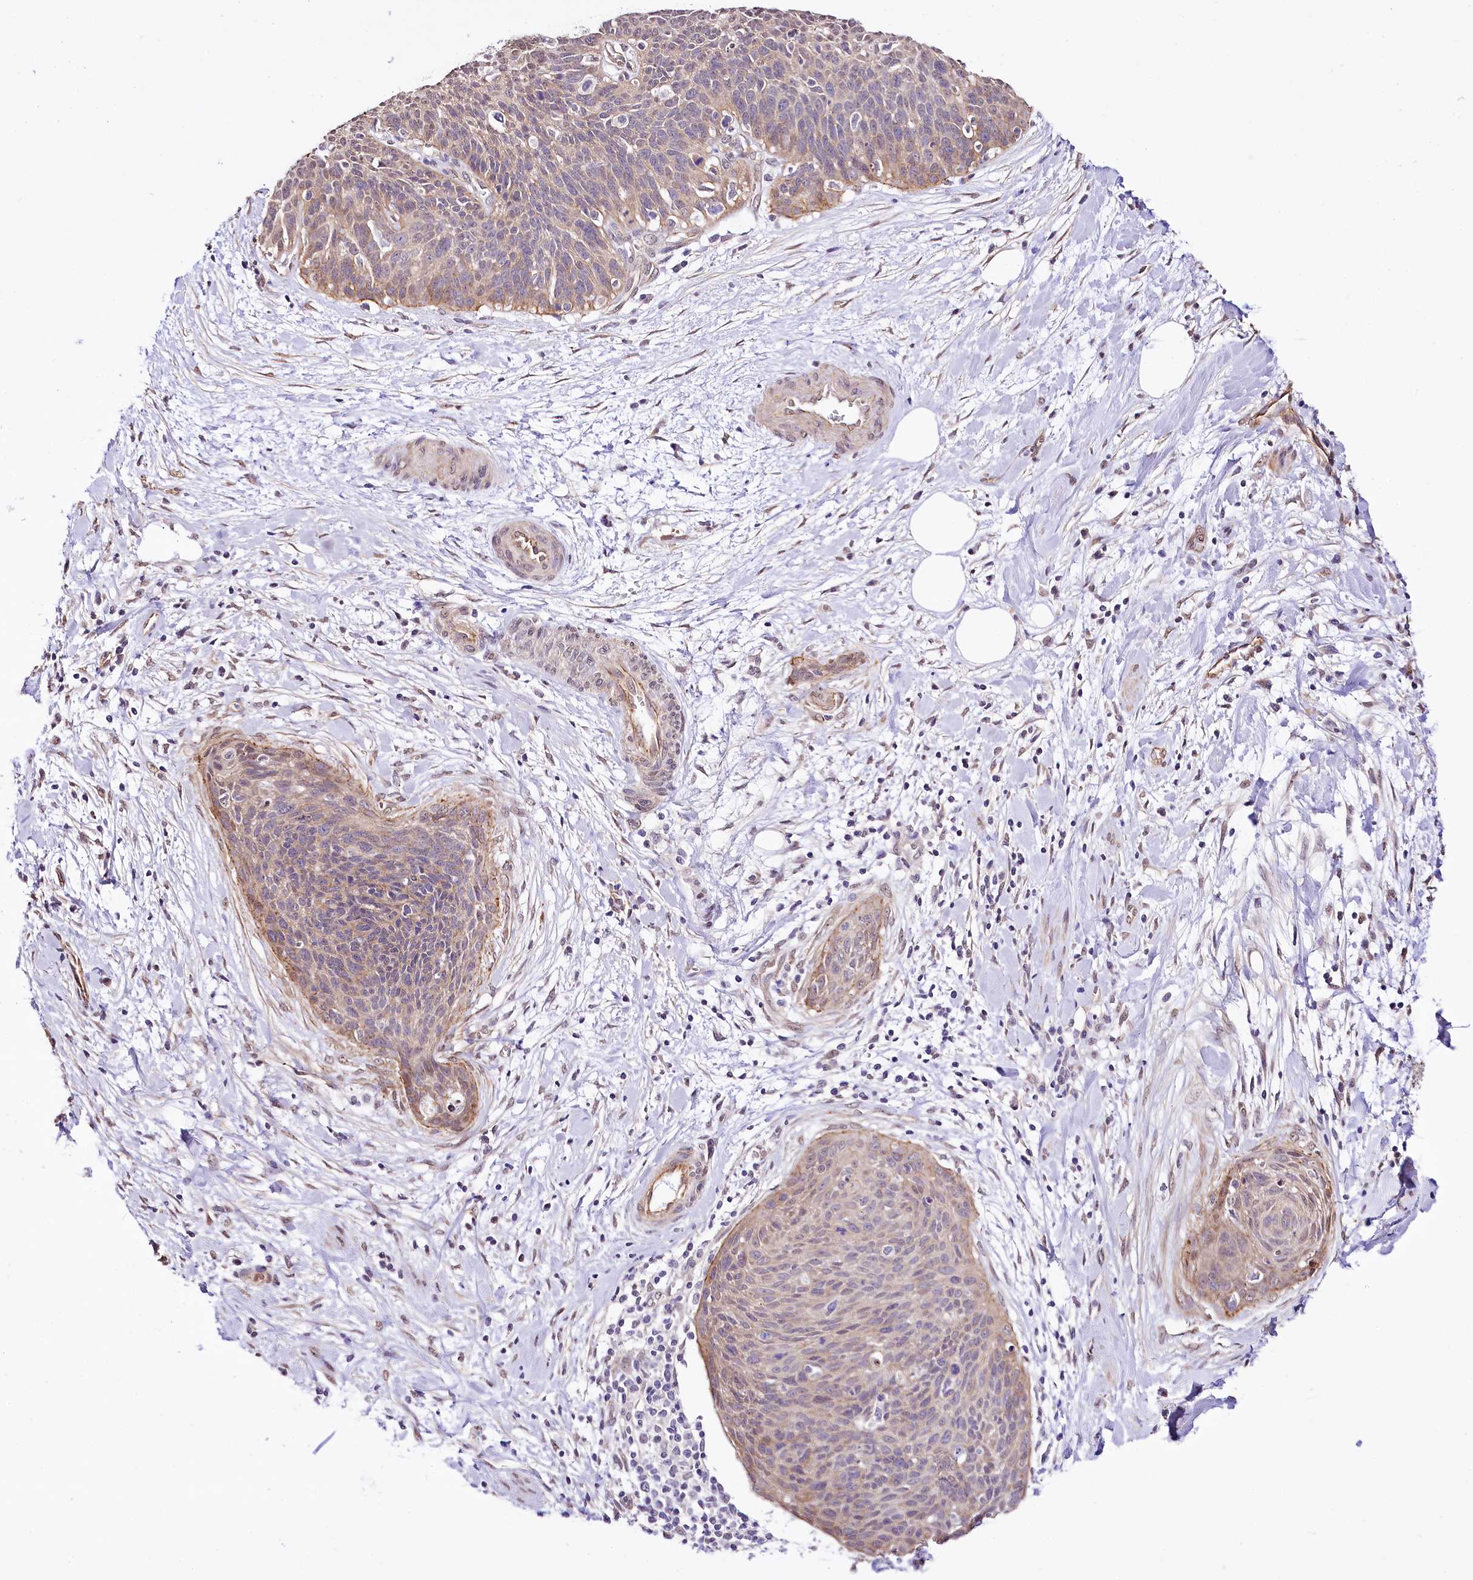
{"staining": {"intensity": "weak", "quantity": ">75%", "location": "cytoplasmic/membranous"}, "tissue": "cervical cancer", "cell_type": "Tumor cells", "image_type": "cancer", "snomed": [{"axis": "morphology", "description": "Squamous cell carcinoma, NOS"}, {"axis": "topography", "description": "Cervix"}], "caption": "Immunohistochemistry of cervical squamous cell carcinoma demonstrates low levels of weak cytoplasmic/membranous staining in approximately >75% of tumor cells.", "gene": "ST7", "patient": {"sex": "female", "age": 55}}